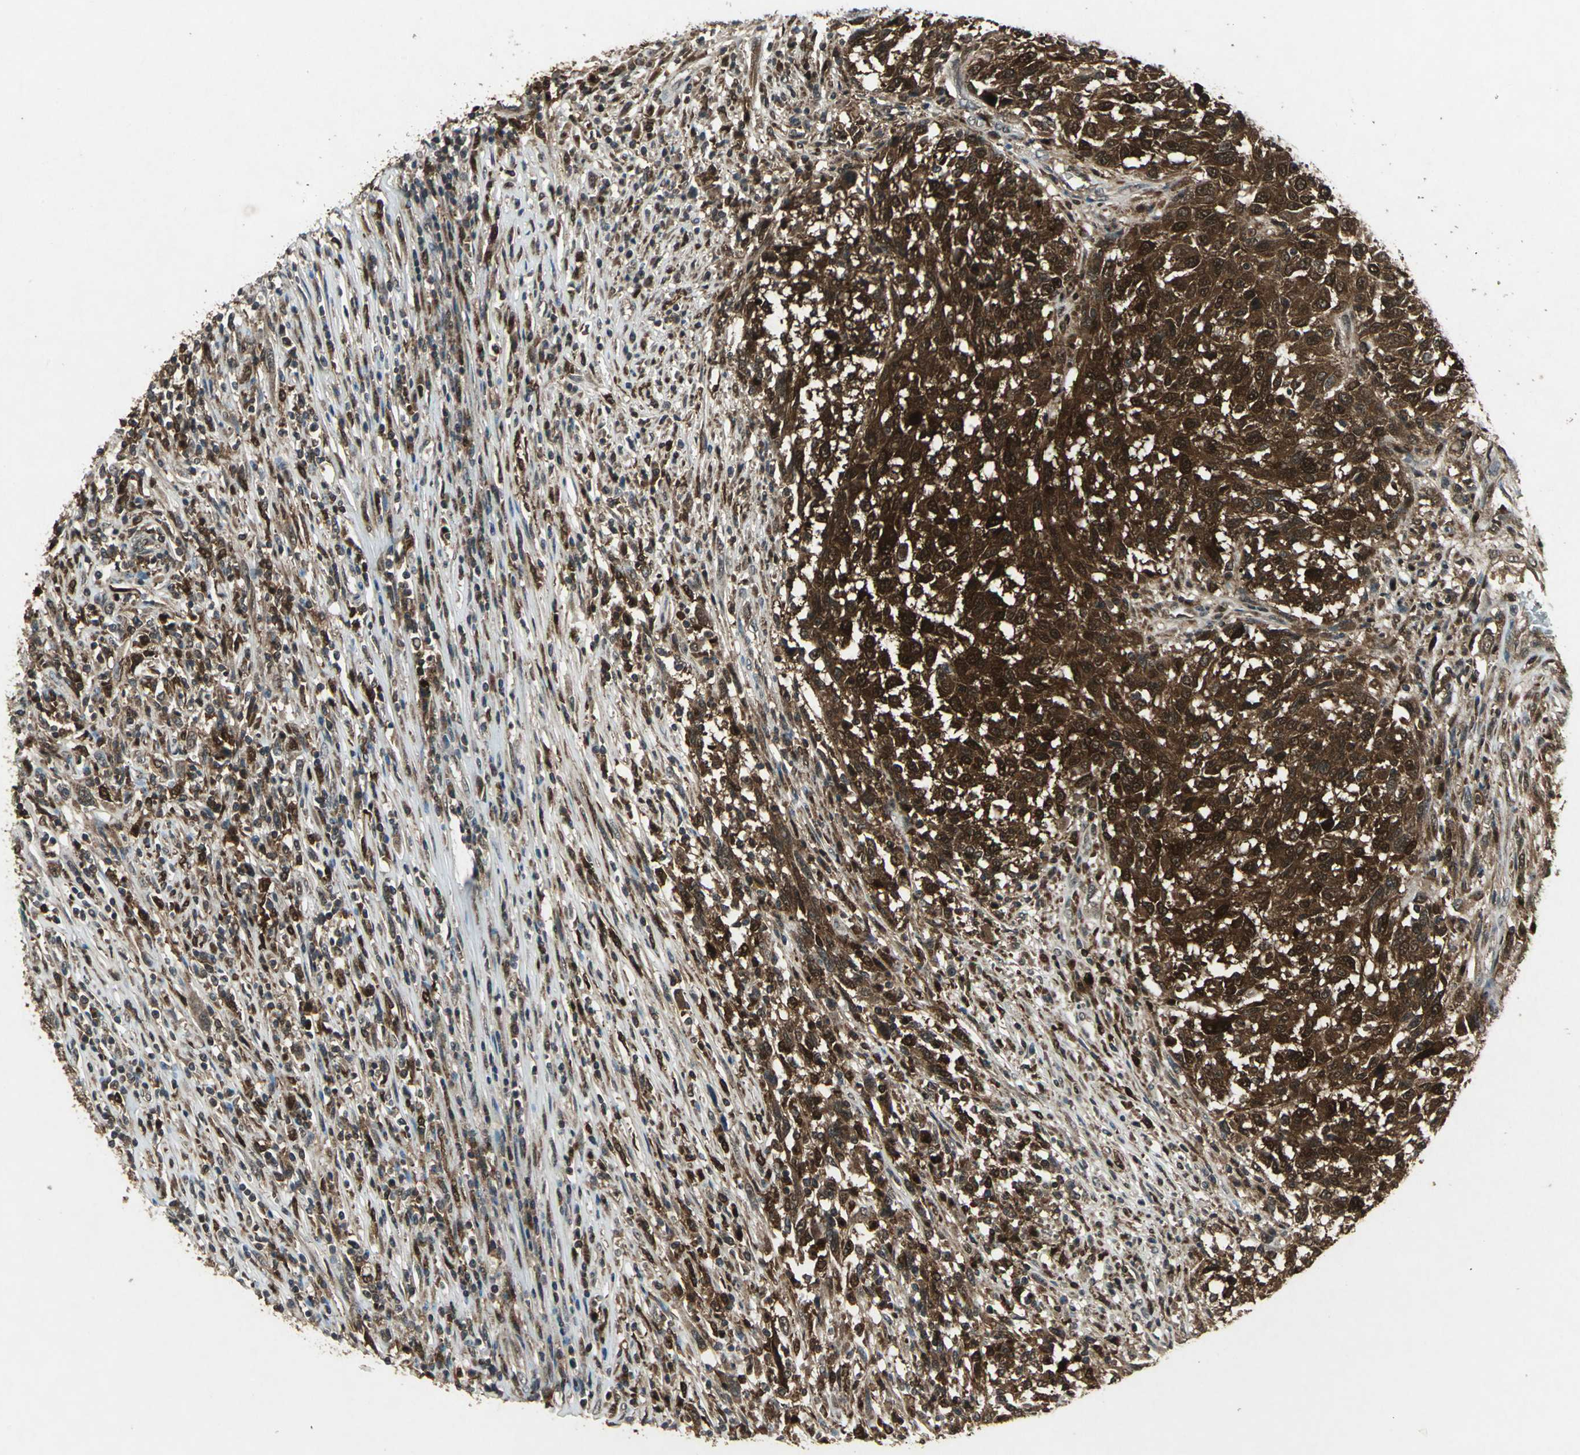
{"staining": {"intensity": "strong", "quantity": ">75%", "location": "cytoplasmic/membranous,nuclear"}, "tissue": "melanoma", "cell_type": "Tumor cells", "image_type": "cancer", "snomed": [{"axis": "morphology", "description": "Malignant melanoma, Metastatic site"}, {"axis": "topography", "description": "Lymph node"}], "caption": "There is high levels of strong cytoplasmic/membranous and nuclear positivity in tumor cells of malignant melanoma (metastatic site), as demonstrated by immunohistochemical staining (brown color).", "gene": "PYCARD", "patient": {"sex": "male", "age": 61}}